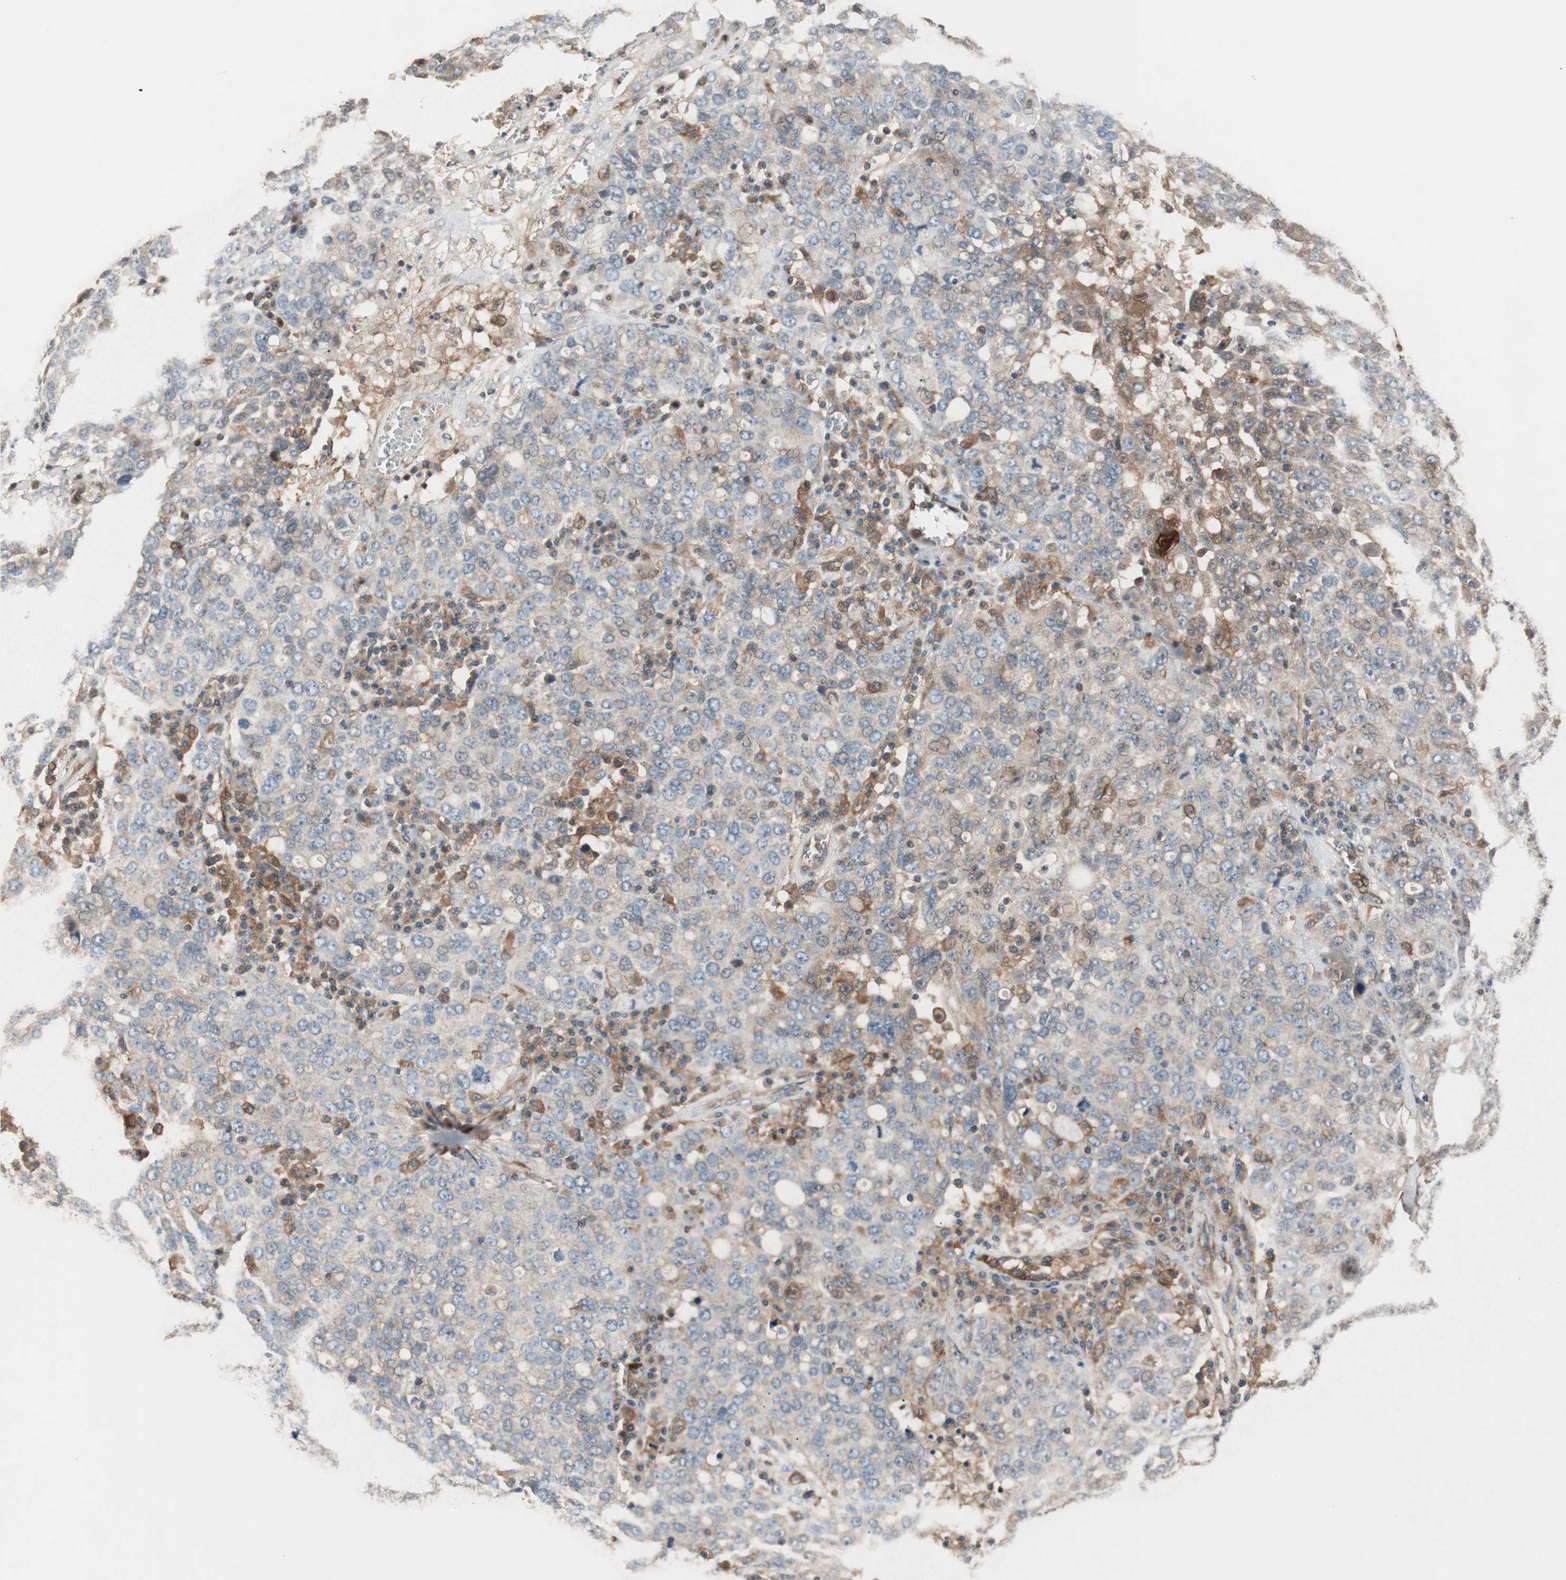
{"staining": {"intensity": "moderate", "quantity": ">75%", "location": "cytoplasmic/membranous"}, "tissue": "ovarian cancer", "cell_type": "Tumor cells", "image_type": "cancer", "snomed": [{"axis": "morphology", "description": "Carcinoma, endometroid"}, {"axis": "topography", "description": "Ovary"}], "caption": "Immunohistochemistry staining of ovarian cancer, which displays medium levels of moderate cytoplasmic/membranous staining in approximately >75% of tumor cells indicating moderate cytoplasmic/membranous protein expression. The staining was performed using DAB (3,3'-diaminobenzidine) (brown) for protein detection and nuclei were counterstained in hematoxylin (blue).", "gene": "STAB1", "patient": {"sex": "female", "age": 62}}